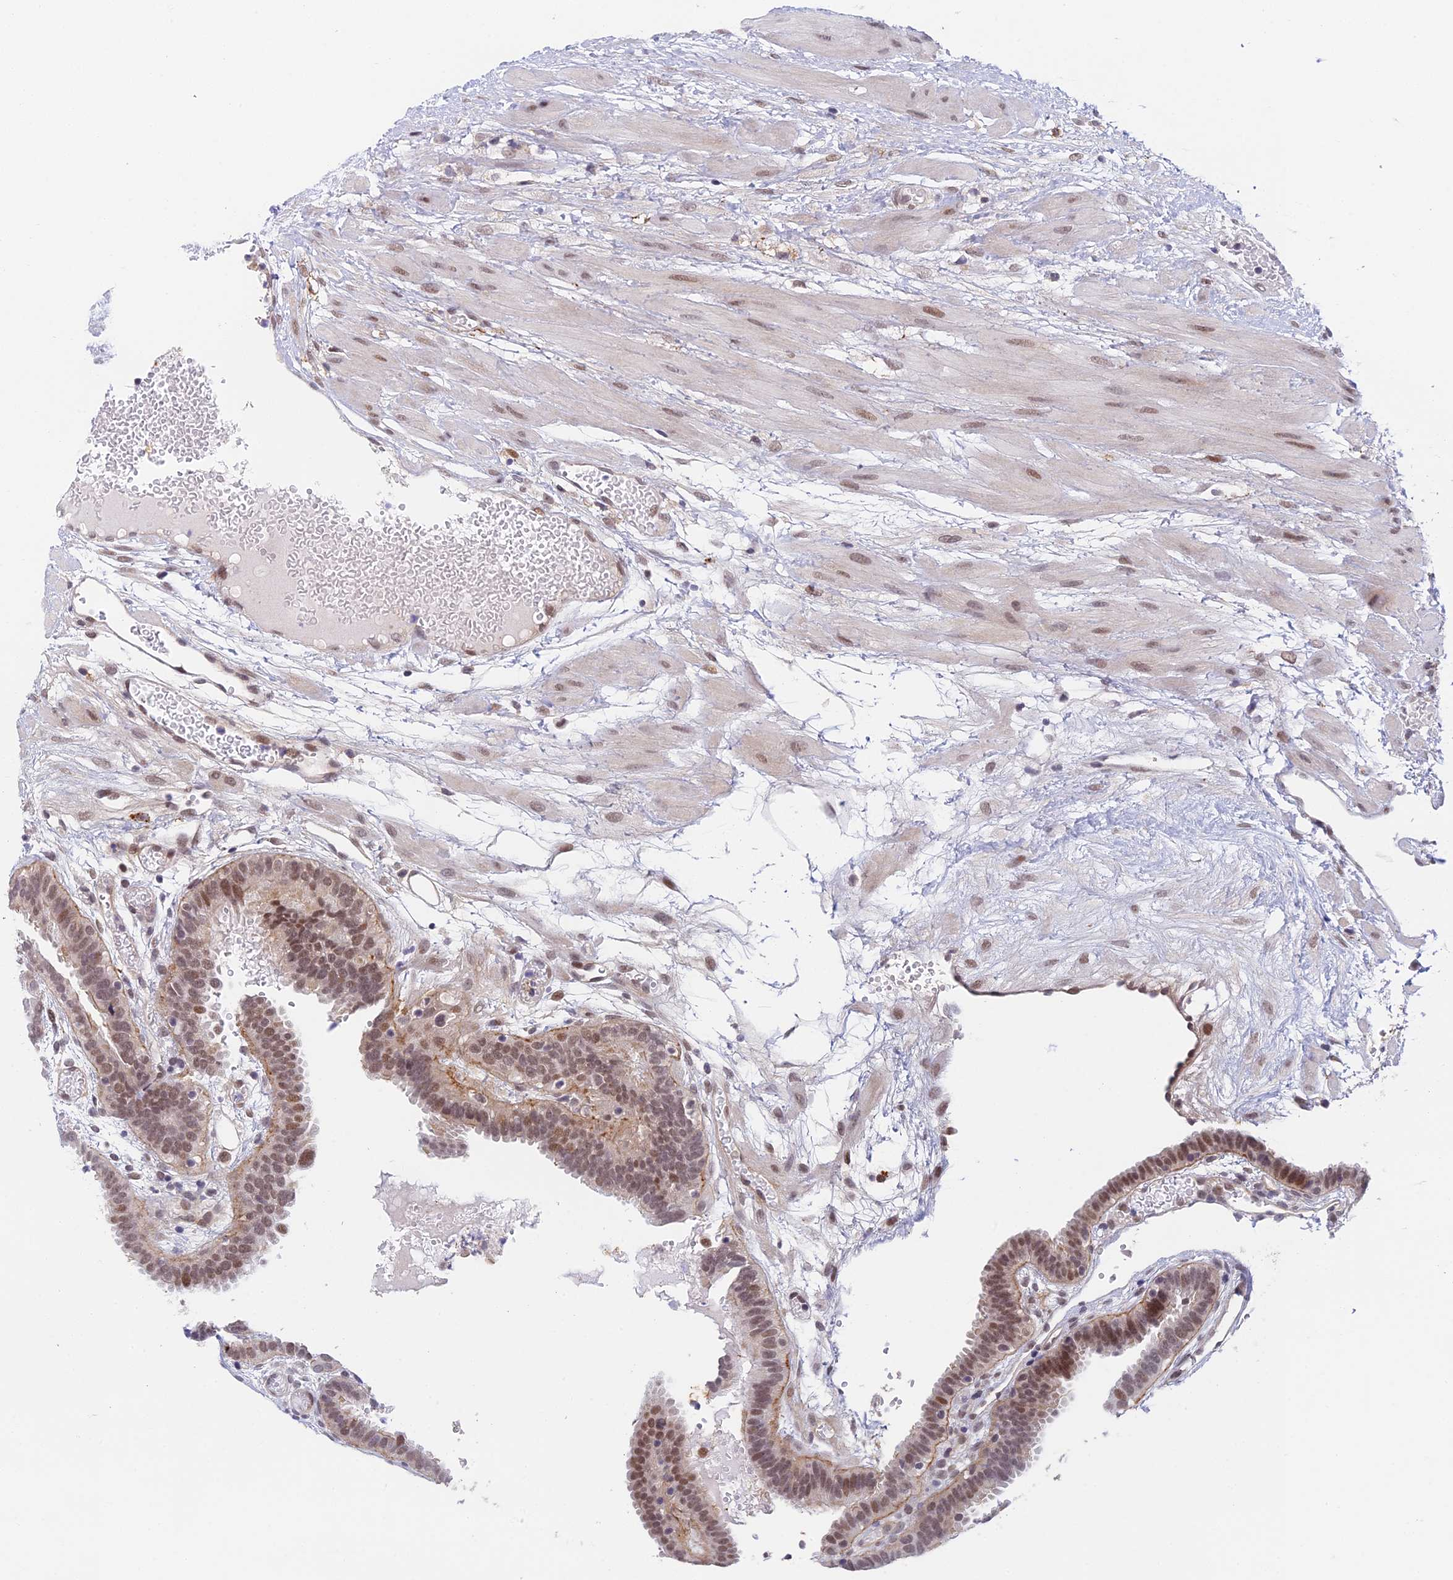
{"staining": {"intensity": "weak", "quantity": "25%-75%", "location": "cytoplasmic/membranous,nuclear"}, "tissue": "fallopian tube", "cell_type": "Glandular cells", "image_type": "normal", "snomed": [{"axis": "morphology", "description": "Normal tissue, NOS"}, {"axis": "topography", "description": "Fallopian tube"}], "caption": "Fallopian tube stained with immunohistochemistry displays weak cytoplasmic/membranous,nuclear staining in approximately 25%-75% of glandular cells.", "gene": "NSMCE1", "patient": {"sex": "female", "age": 37}}